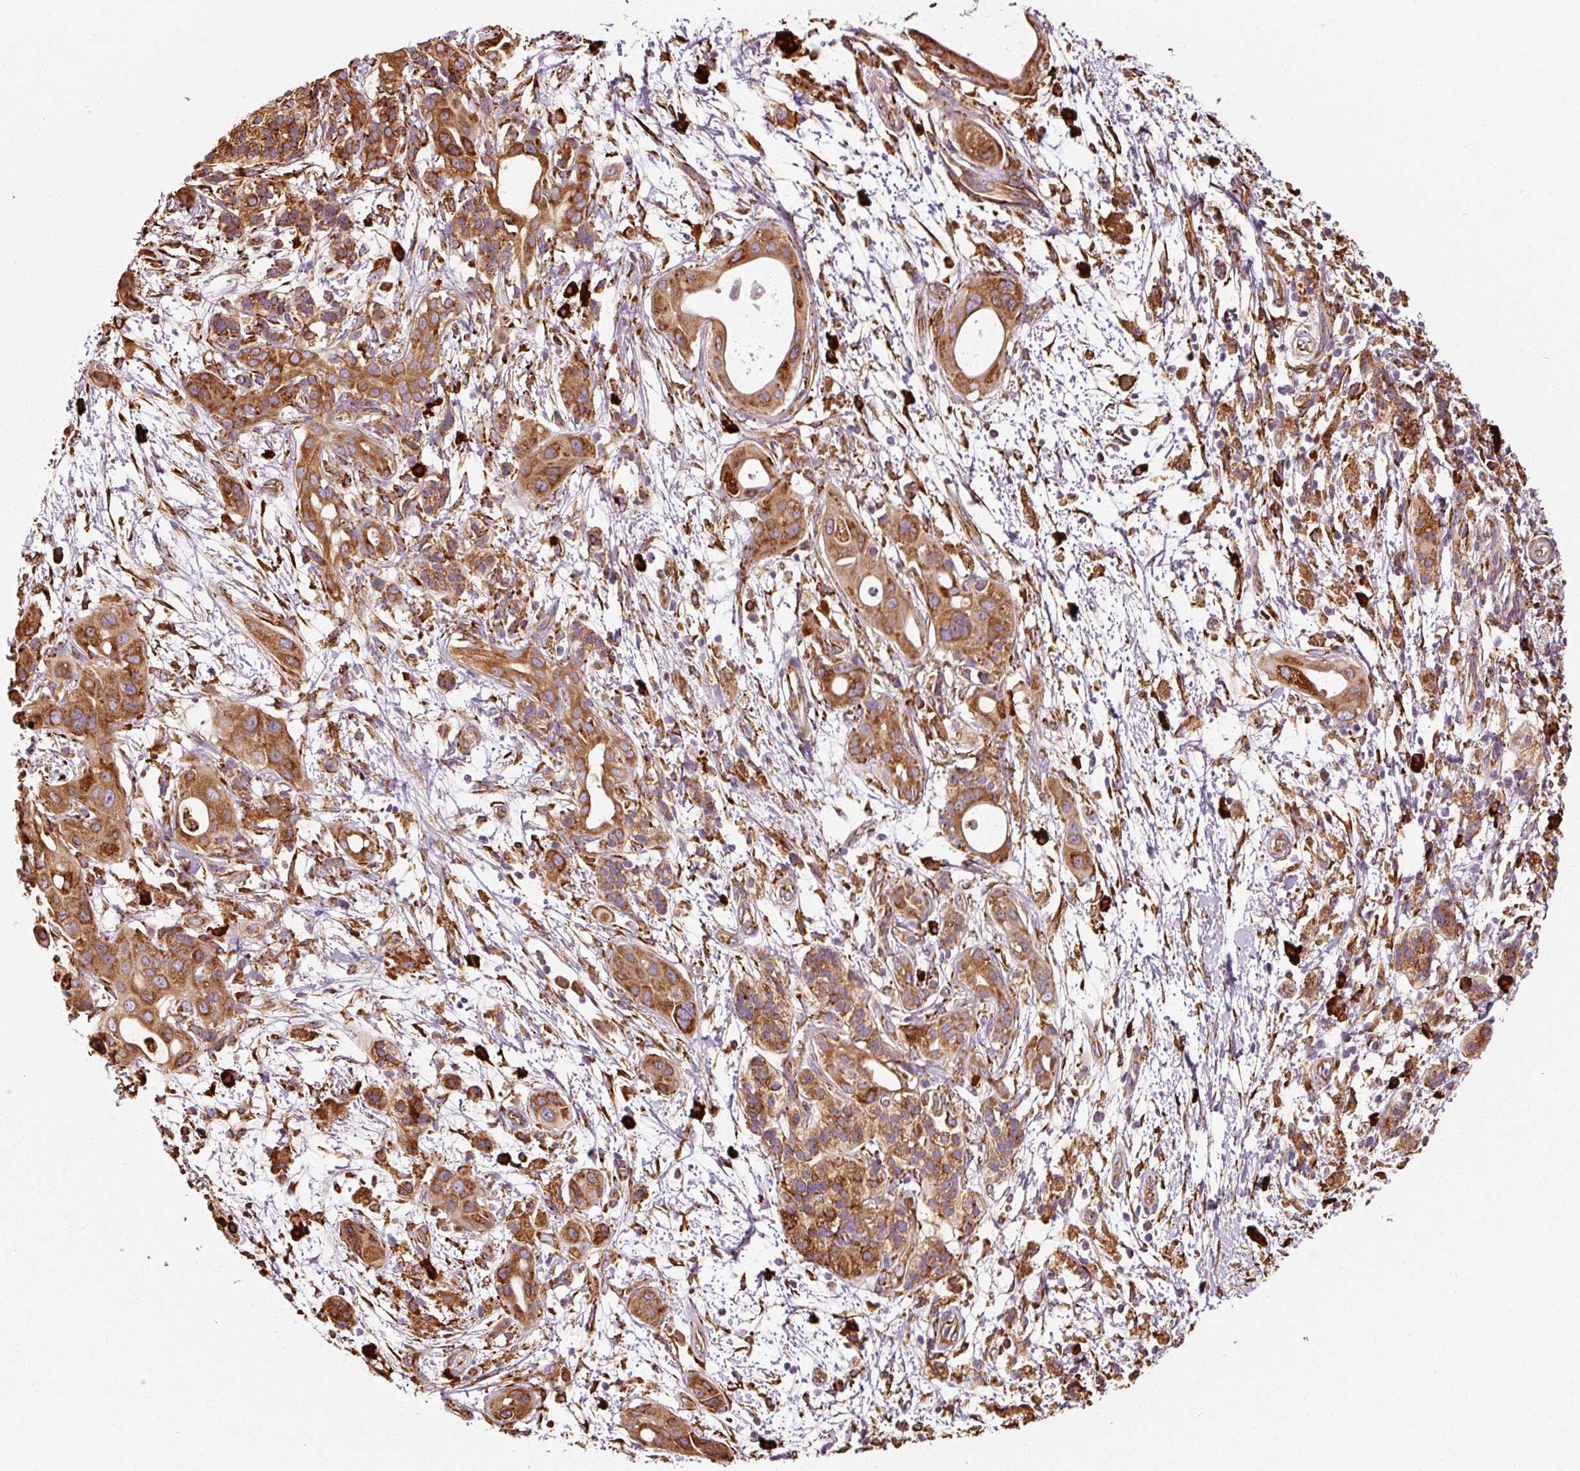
{"staining": {"intensity": "strong", "quantity": ">75%", "location": "cytoplasmic/membranous"}, "tissue": "pancreatic cancer", "cell_type": "Tumor cells", "image_type": "cancer", "snomed": [{"axis": "morphology", "description": "Adenocarcinoma, NOS"}, {"axis": "topography", "description": "Pancreas"}], "caption": "Immunohistochemistry (IHC) photomicrograph of neoplastic tissue: human pancreatic cancer stained using IHC shows high levels of strong protein expression localized specifically in the cytoplasmic/membranous of tumor cells, appearing as a cytoplasmic/membranous brown color.", "gene": "KLC1", "patient": {"sex": "male", "age": 68}}